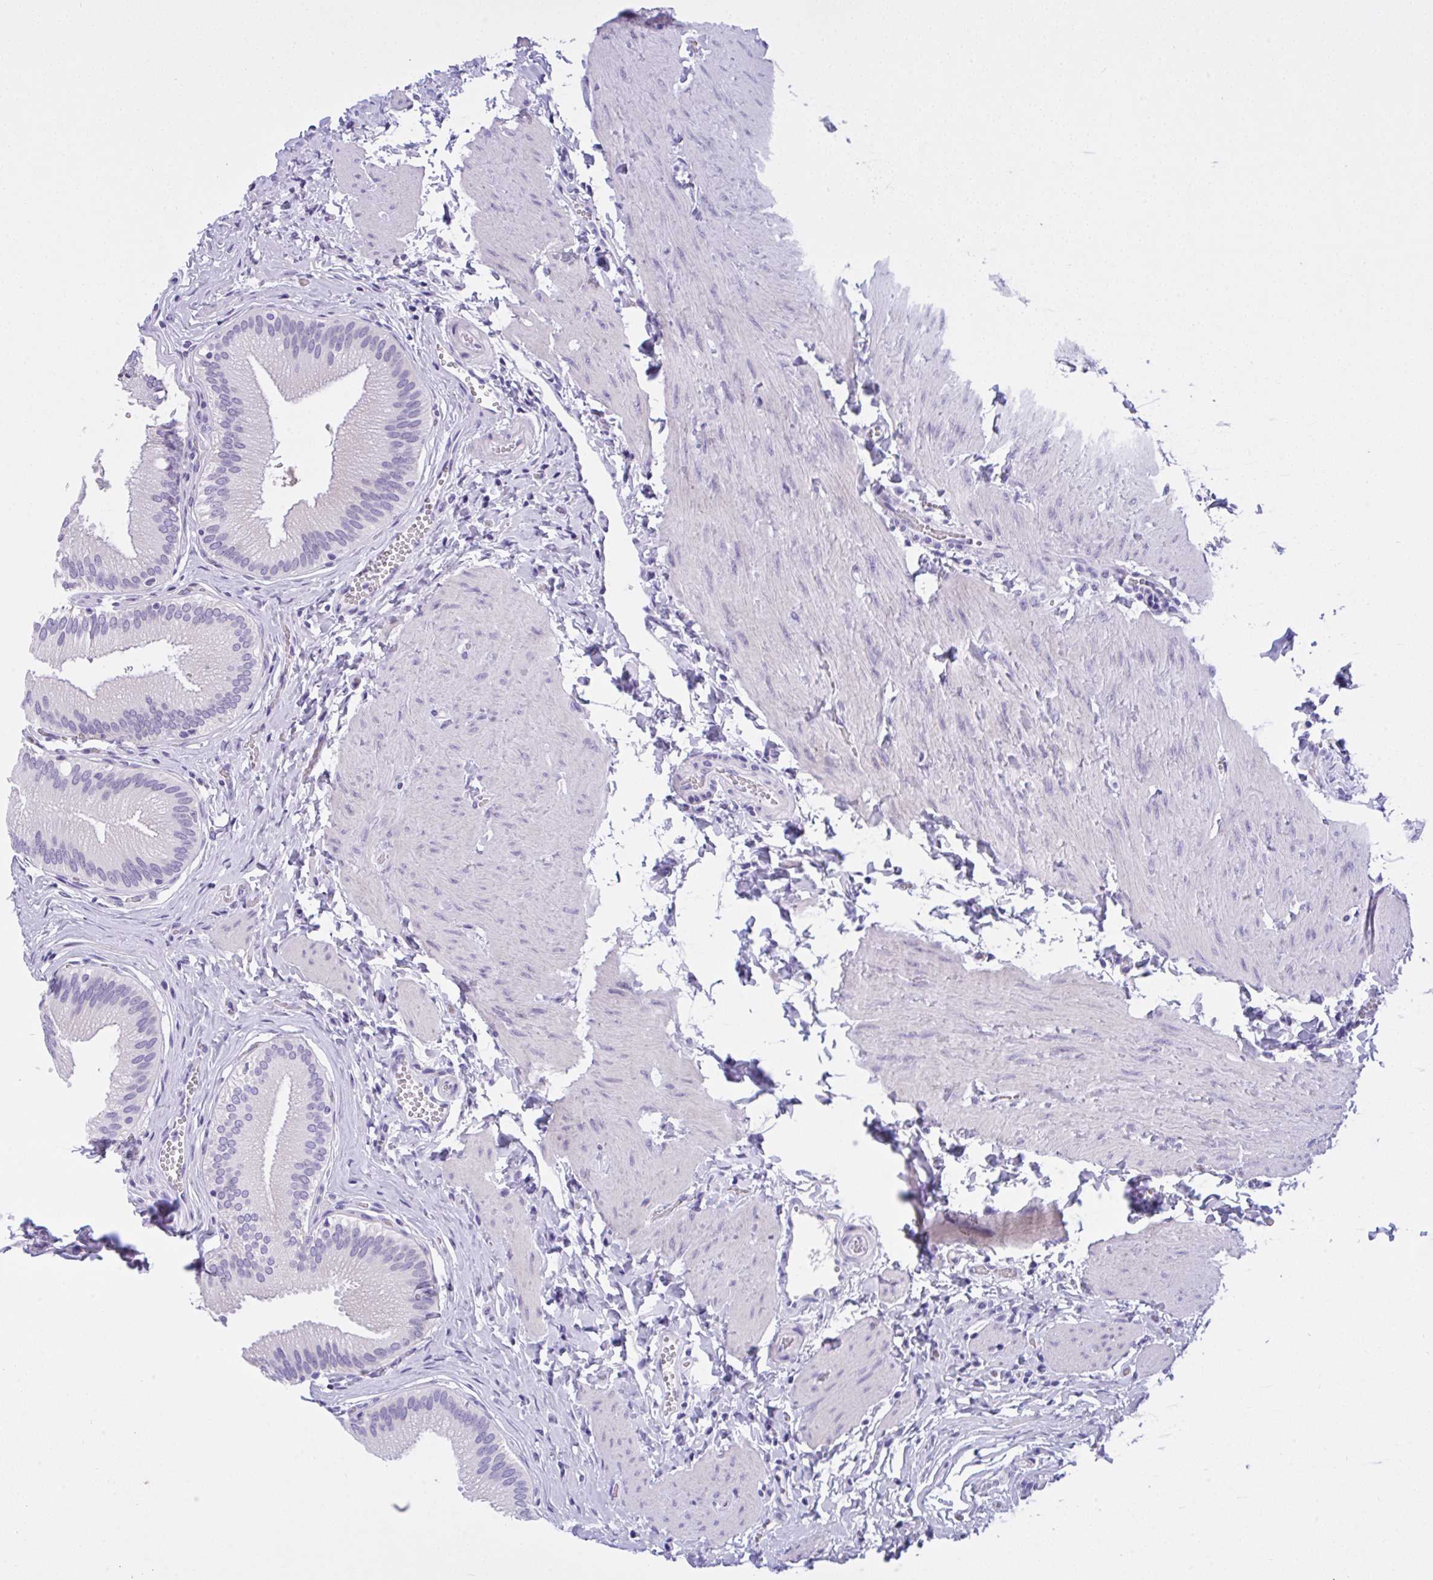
{"staining": {"intensity": "negative", "quantity": "none", "location": "none"}, "tissue": "gallbladder", "cell_type": "Glandular cells", "image_type": "normal", "snomed": [{"axis": "morphology", "description": "Normal tissue, NOS"}, {"axis": "topography", "description": "Gallbladder"}], "caption": "This is an IHC micrograph of benign human gallbladder. There is no expression in glandular cells.", "gene": "YBX2", "patient": {"sex": "male", "age": 17}}